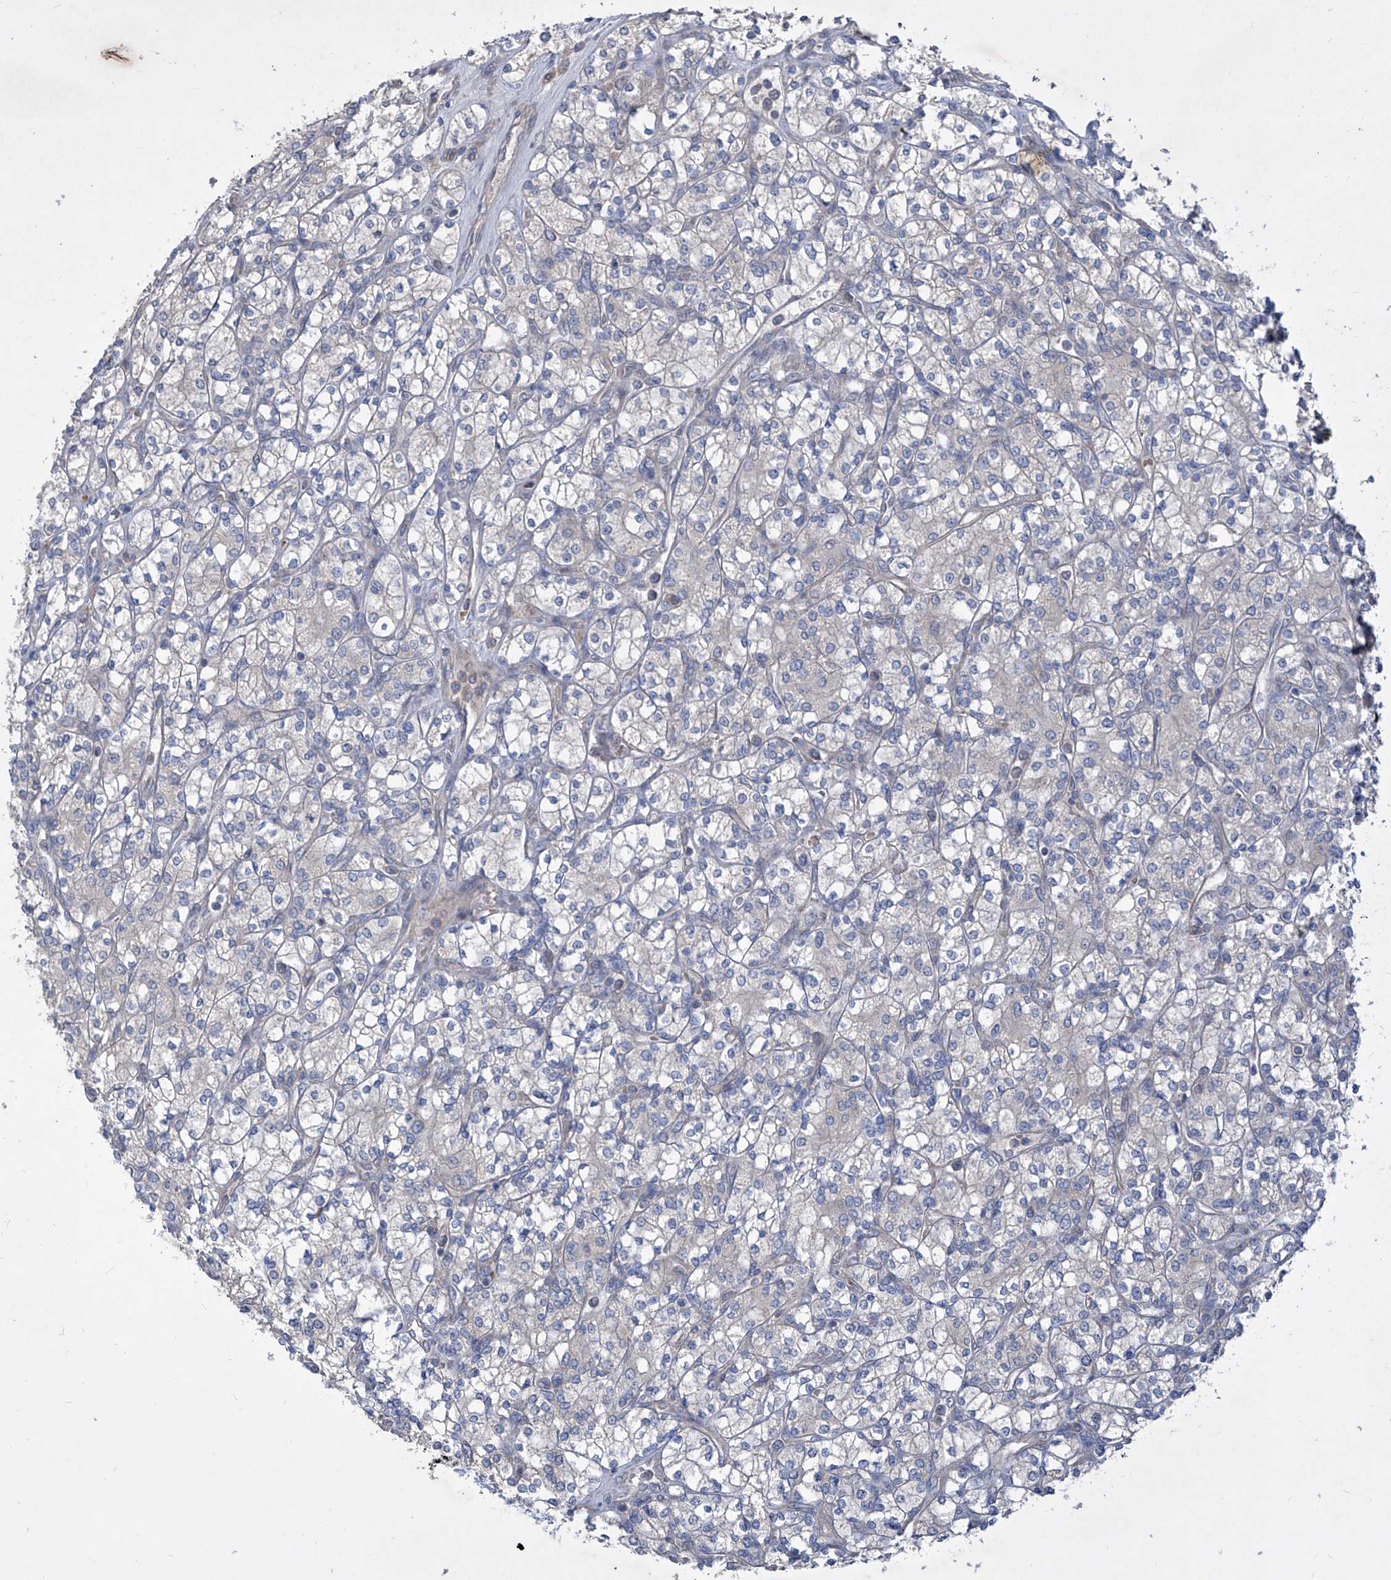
{"staining": {"intensity": "negative", "quantity": "none", "location": "none"}, "tissue": "renal cancer", "cell_type": "Tumor cells", "image_type": "cancer", "snomed": [{"axis": "morphology", "description": "Adenocarcinoma, NOS"}, {"axis": "topography", "description": "Kidney"}], "caption": "Immunohistochemical staining of human renal cancer exhibits no significant staining in tumor cells. (Immunohistochemistry, brightfield microscopy, high magnification).", "gene": "COQ3", "patient": {"sex": "male", "age": 77}}